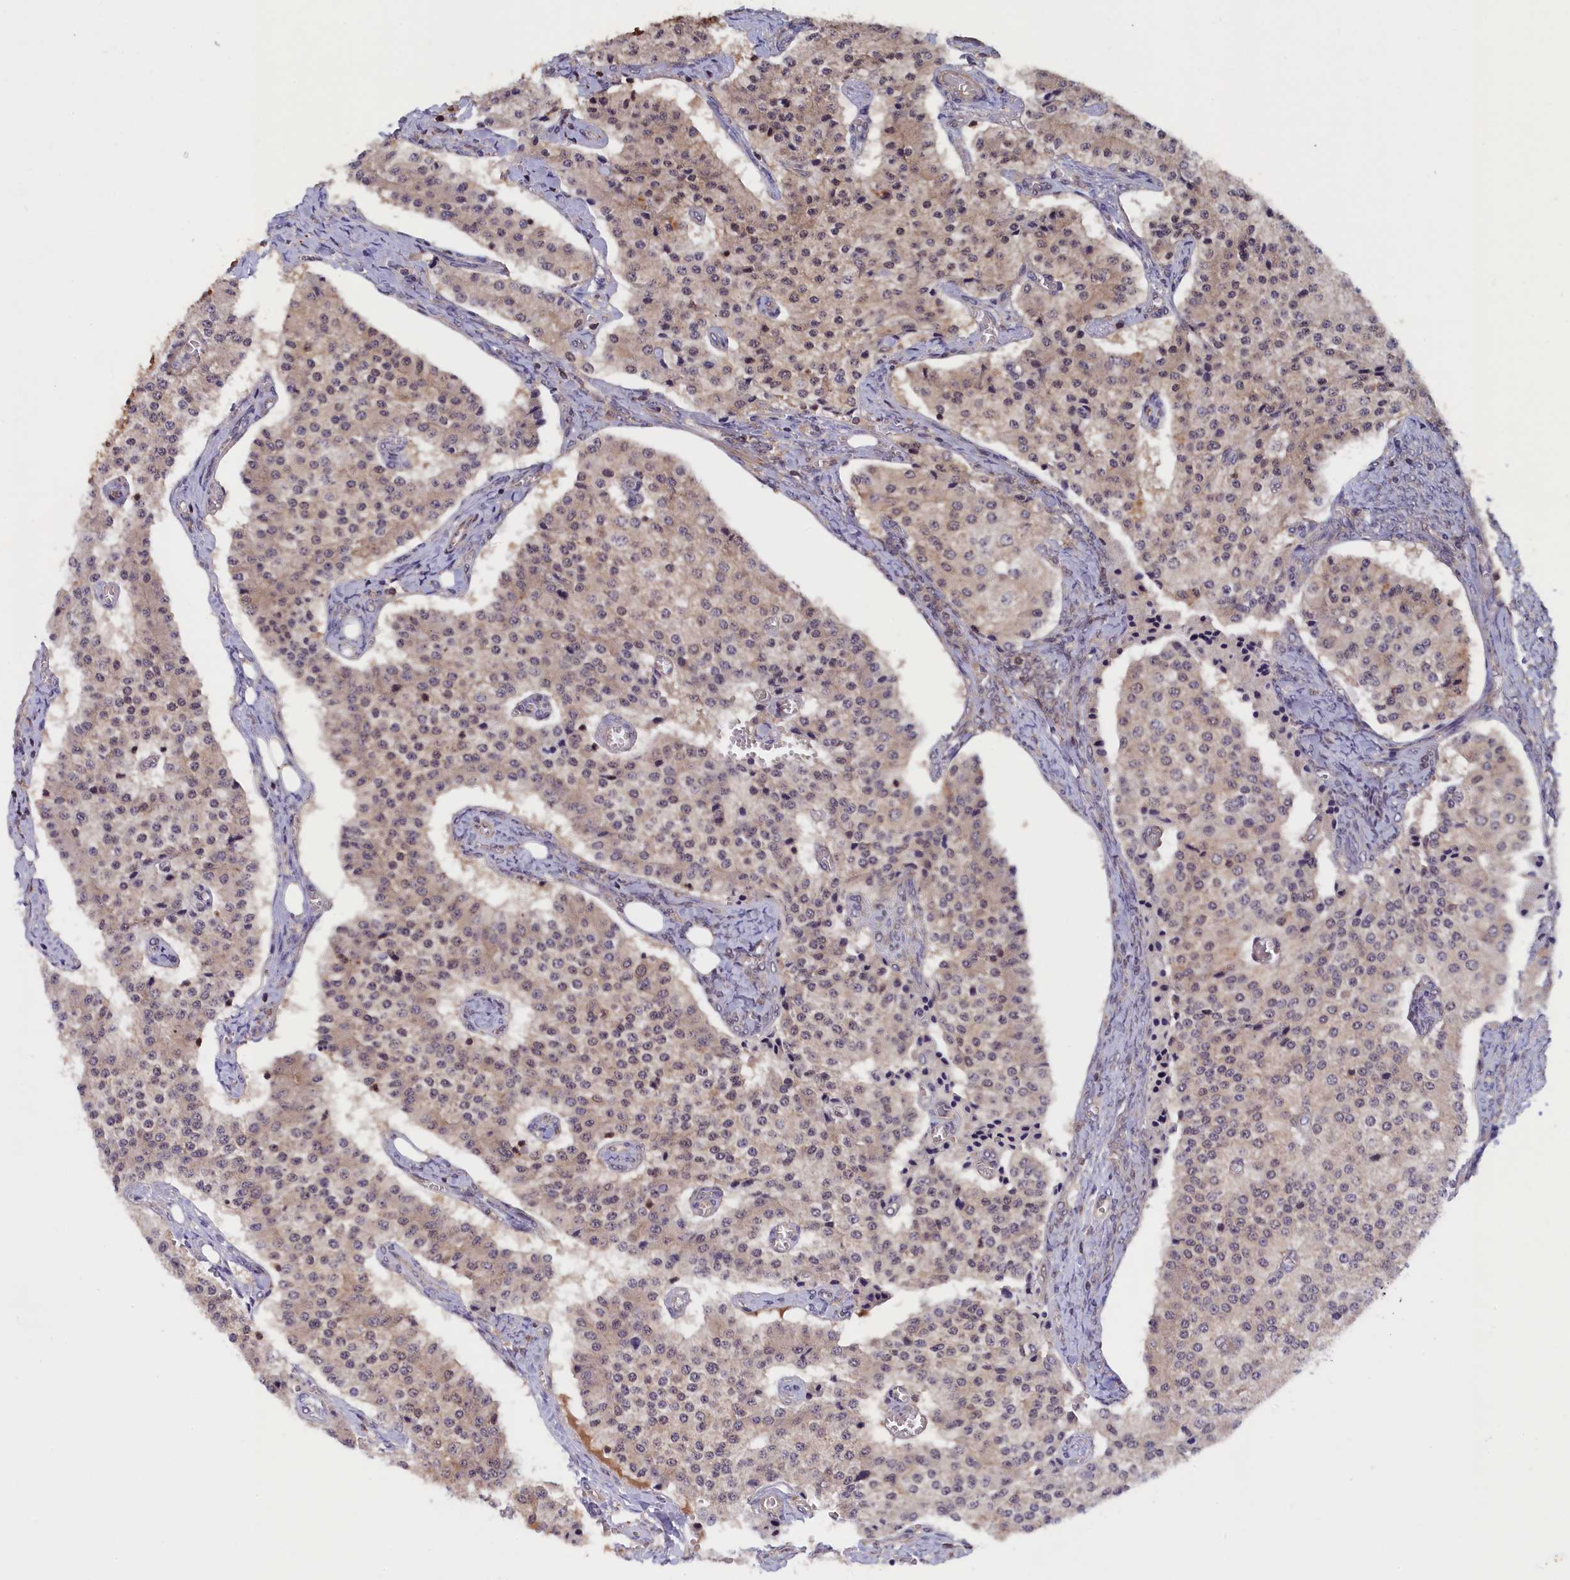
{"staining": {"intensity": "weak", "quantity": "25%-75%", "location": "cytoplasmic/membranous,nuclear"}, "tissue": "carcinoid", "cell_type": "Tumor cells", "image_type": "cancer", "snomed": [{"axis": "morphology", "description": "Carcinoid, malignant, NOS"}, {"axis": "topography", "description": "Colon"}], "caption": "There is low levels of weak cytoplasmic/membranous and nuclear staining in tumor cells of carcinoid, as demonstrated by immunohistochemical staining (brown color).", "gene": "JPT2", "patient": {"sex": "female", "age": 52}}